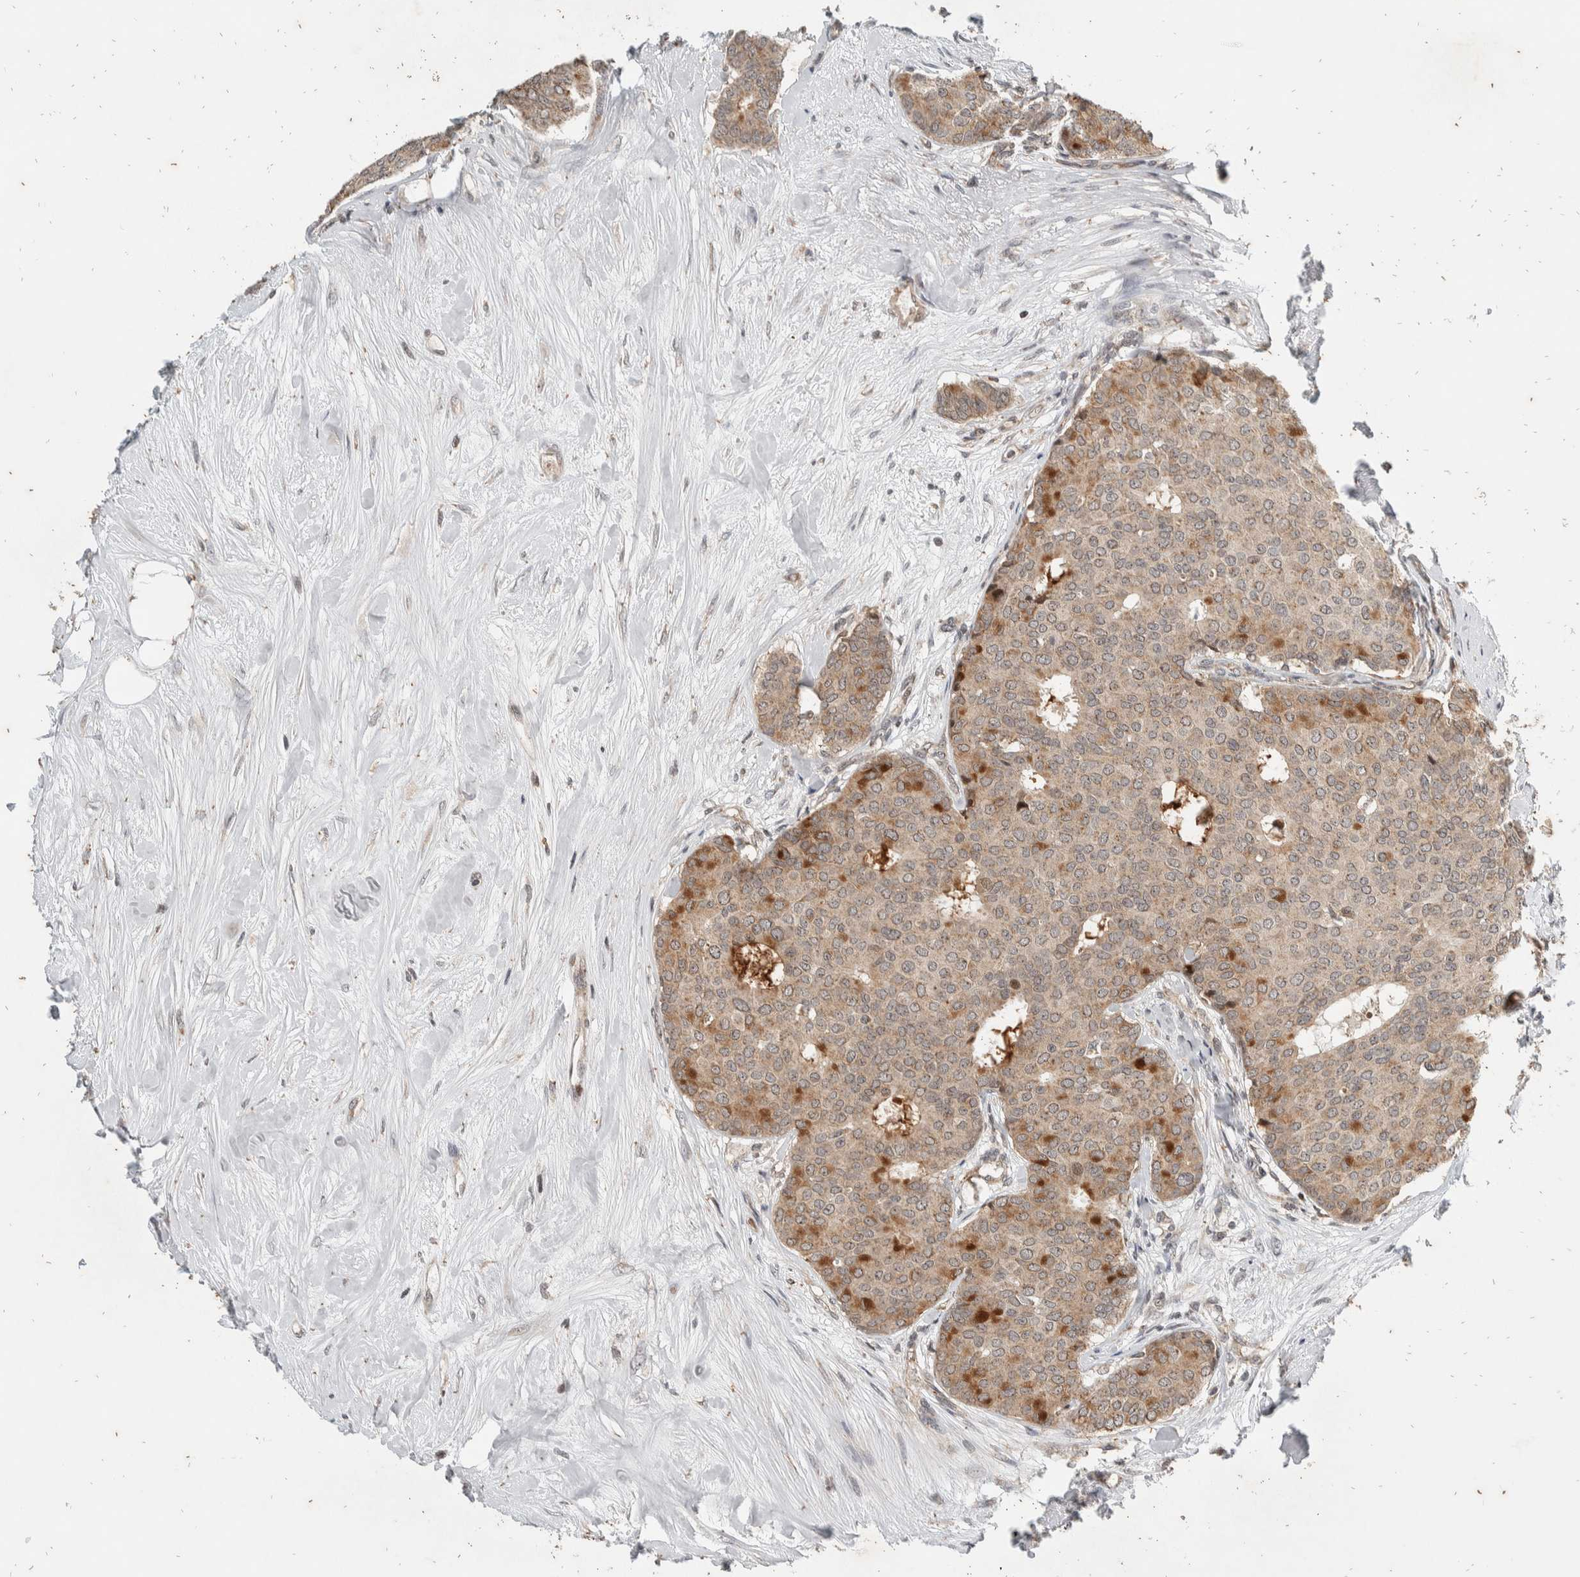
{"staining": {"intensity": "moderate", "quantity": "<25%", "location": "cytoplasmic/membranous,nuclear"}, "tissue": "breast cancer", "cell_type": "Tumor cells", "image_type": "cancer", "snomed": [{"axis": "morphology", "description": "Duct carcinoma"}, {"axis": "topography", "description": "Breast"}], "caption": "Human intraductal carcinoma (breast) stained with a protein marker demonstrates moderate staining in tumor cells.", "gene": "ATXN7L1", "patient": {"sex": "female", "age": 75}}